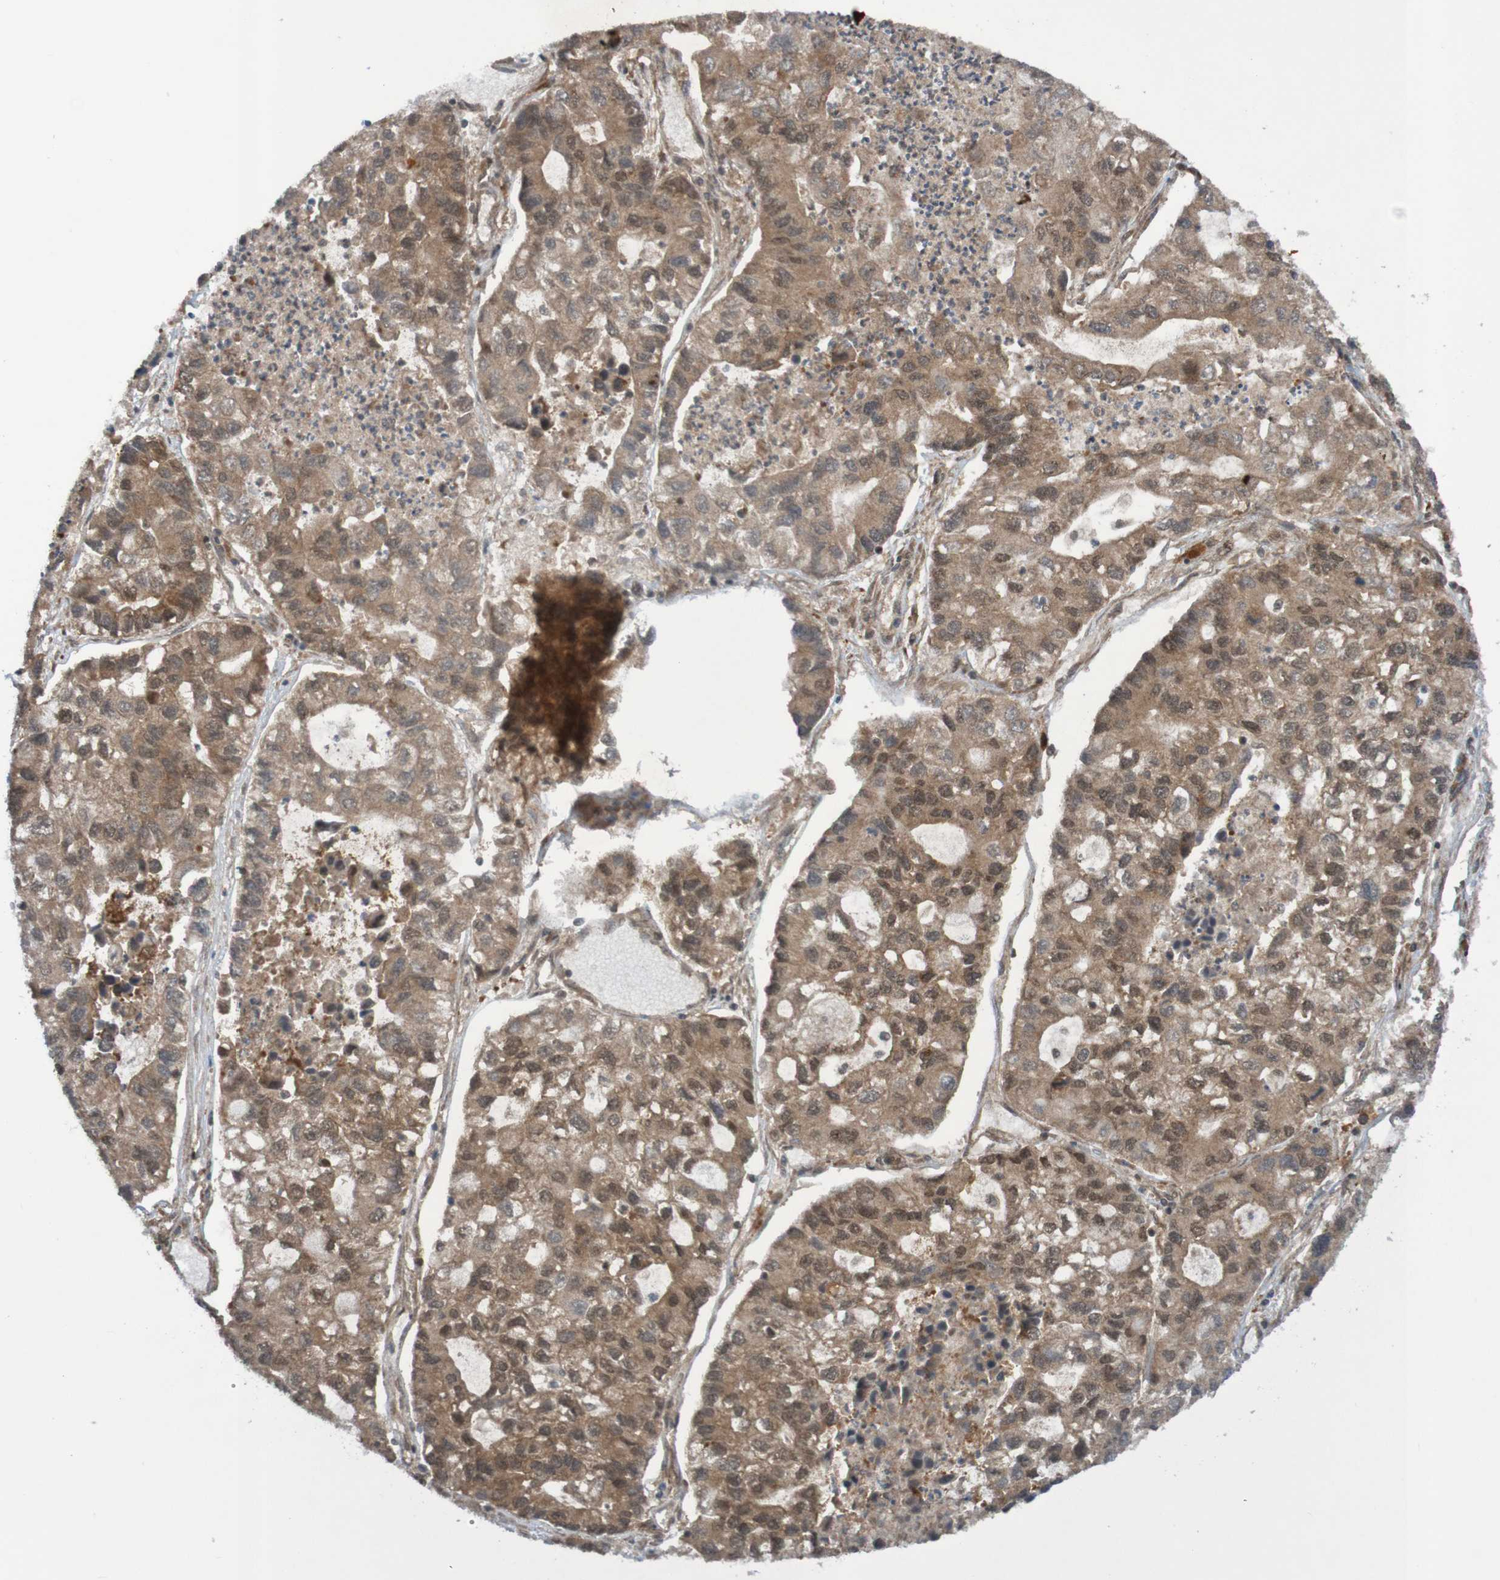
{"staining": {"intensity": "moderate", "quantity": ">75%", "location": "cytoplasmic/membranous,nuclear"}, "tissue": "lung cancer", "cell_type": "Tumor cells", "image_type": "cancer", "snomed": [{"axis": "morphology", "description": "Adenocarcinoma, NOS"}, {"axis": "topography", "description": "Lung"}], "caption": "Immunohistochemistry (IHC) staining of lung cancer, which exhibits medium levels of moderate cytoplasmic/membranous and nuclear positivity in approximately >75% of tumor cells indicating moderate cytoplasmic/membranous and nuclear protein expression. The staining was performed using DAB (brown) for protein detection and nuclei were counterstained in hematoxylin (blue).", "gene": "ITLN1", "patient": {"sex": "female", "age": 51}}